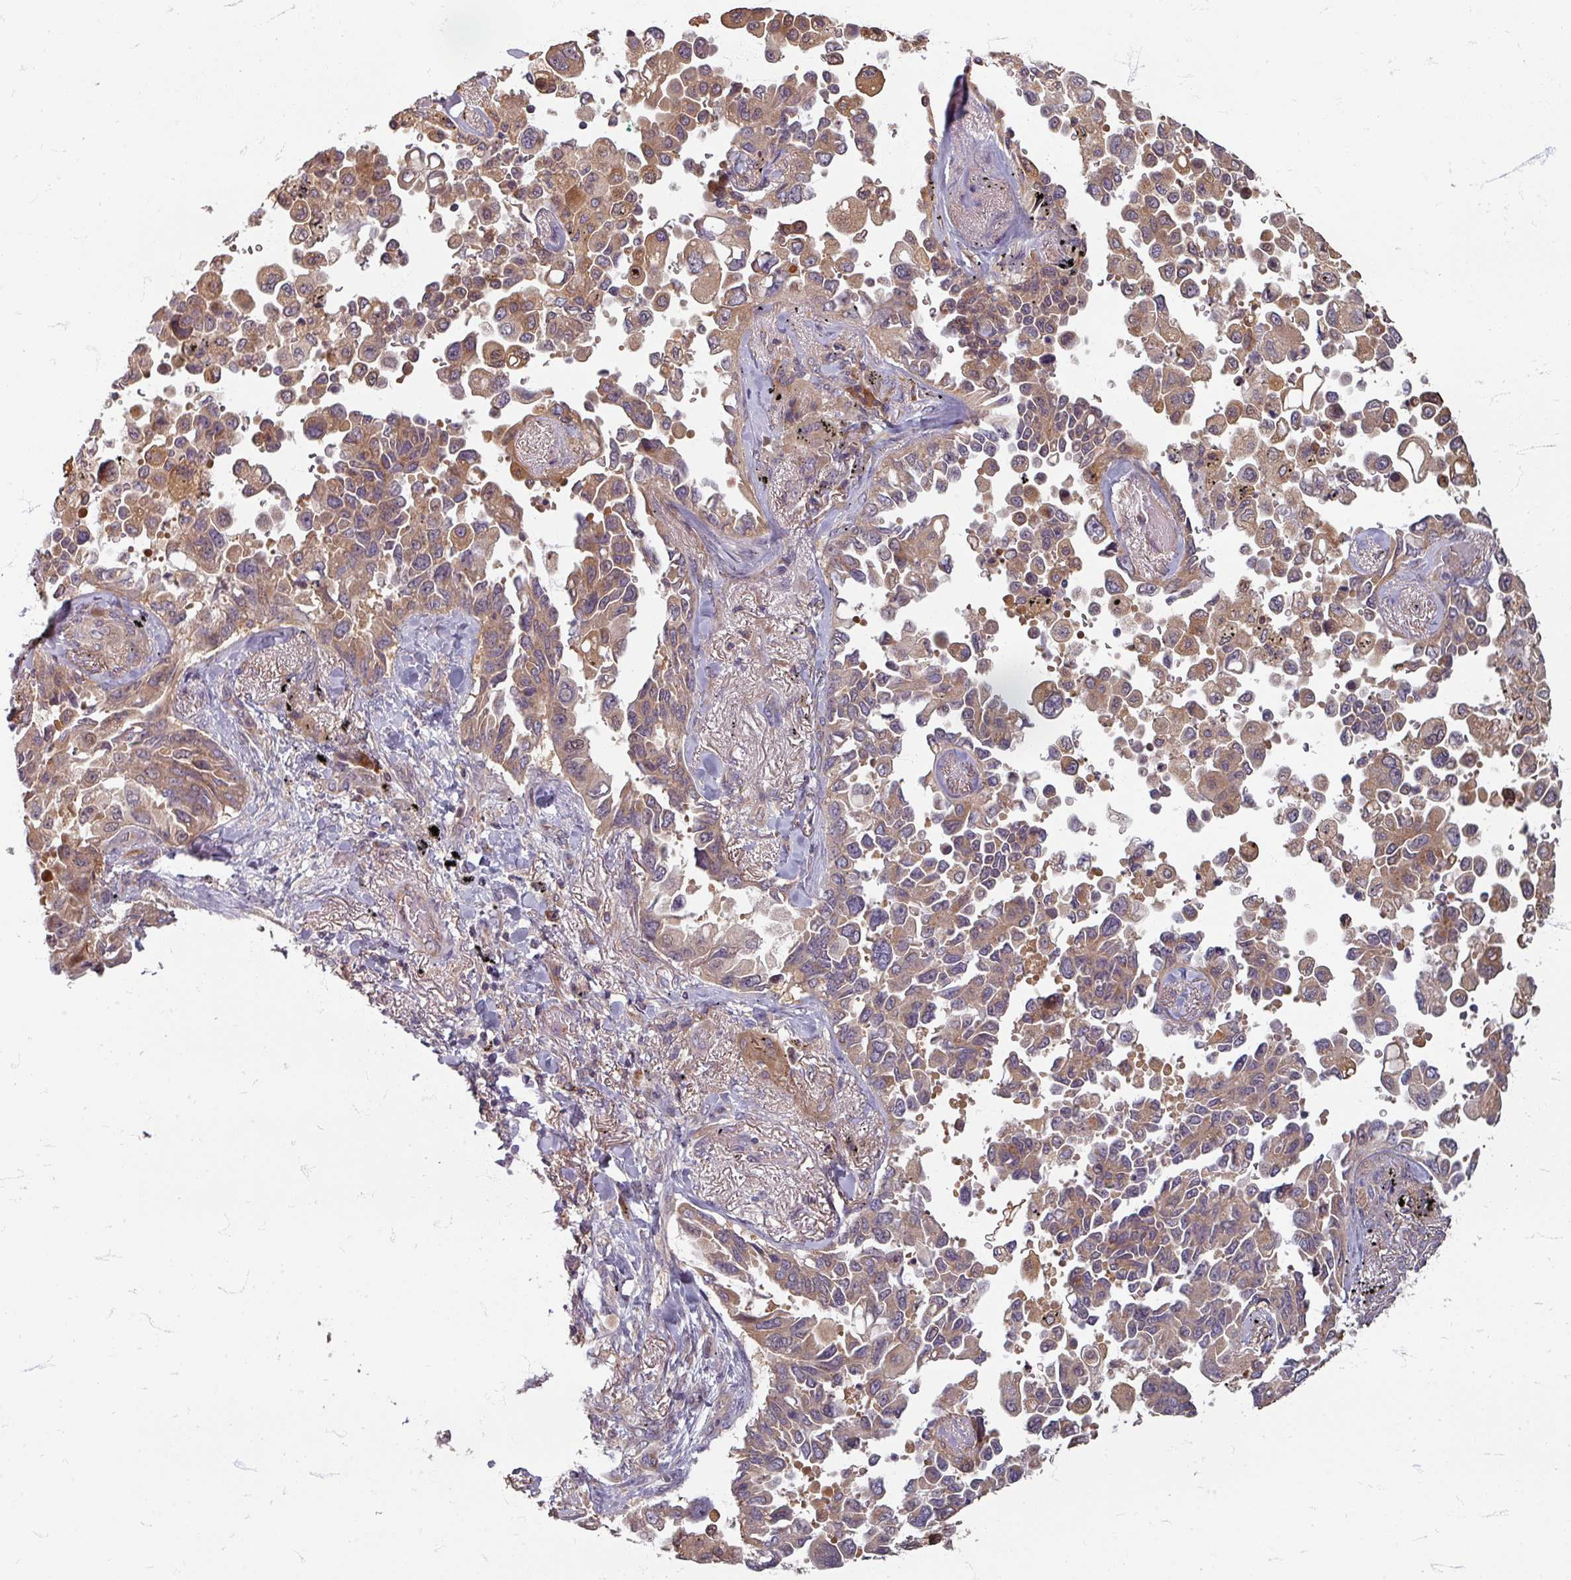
{"staining": {"intensity": "moderate", "quantity": ">75%", "location": "cytoplasmic/membranous"}, "tissue": "lung cancer", "cell_type": "Tumor cells", "image_type": "cancer", "snomed": [{"axis": "morphology", "description": "Adenocarcinoma, NOS"}, {"axis": "topography", "description": "Lung"}], "caption": "Moderate cytoplasmic/membranous protein expression is appreciated in about >75% of tumor cells in lung cancer.", "gene": "STAM", "patient": {"sex": "female", "age": 67}}